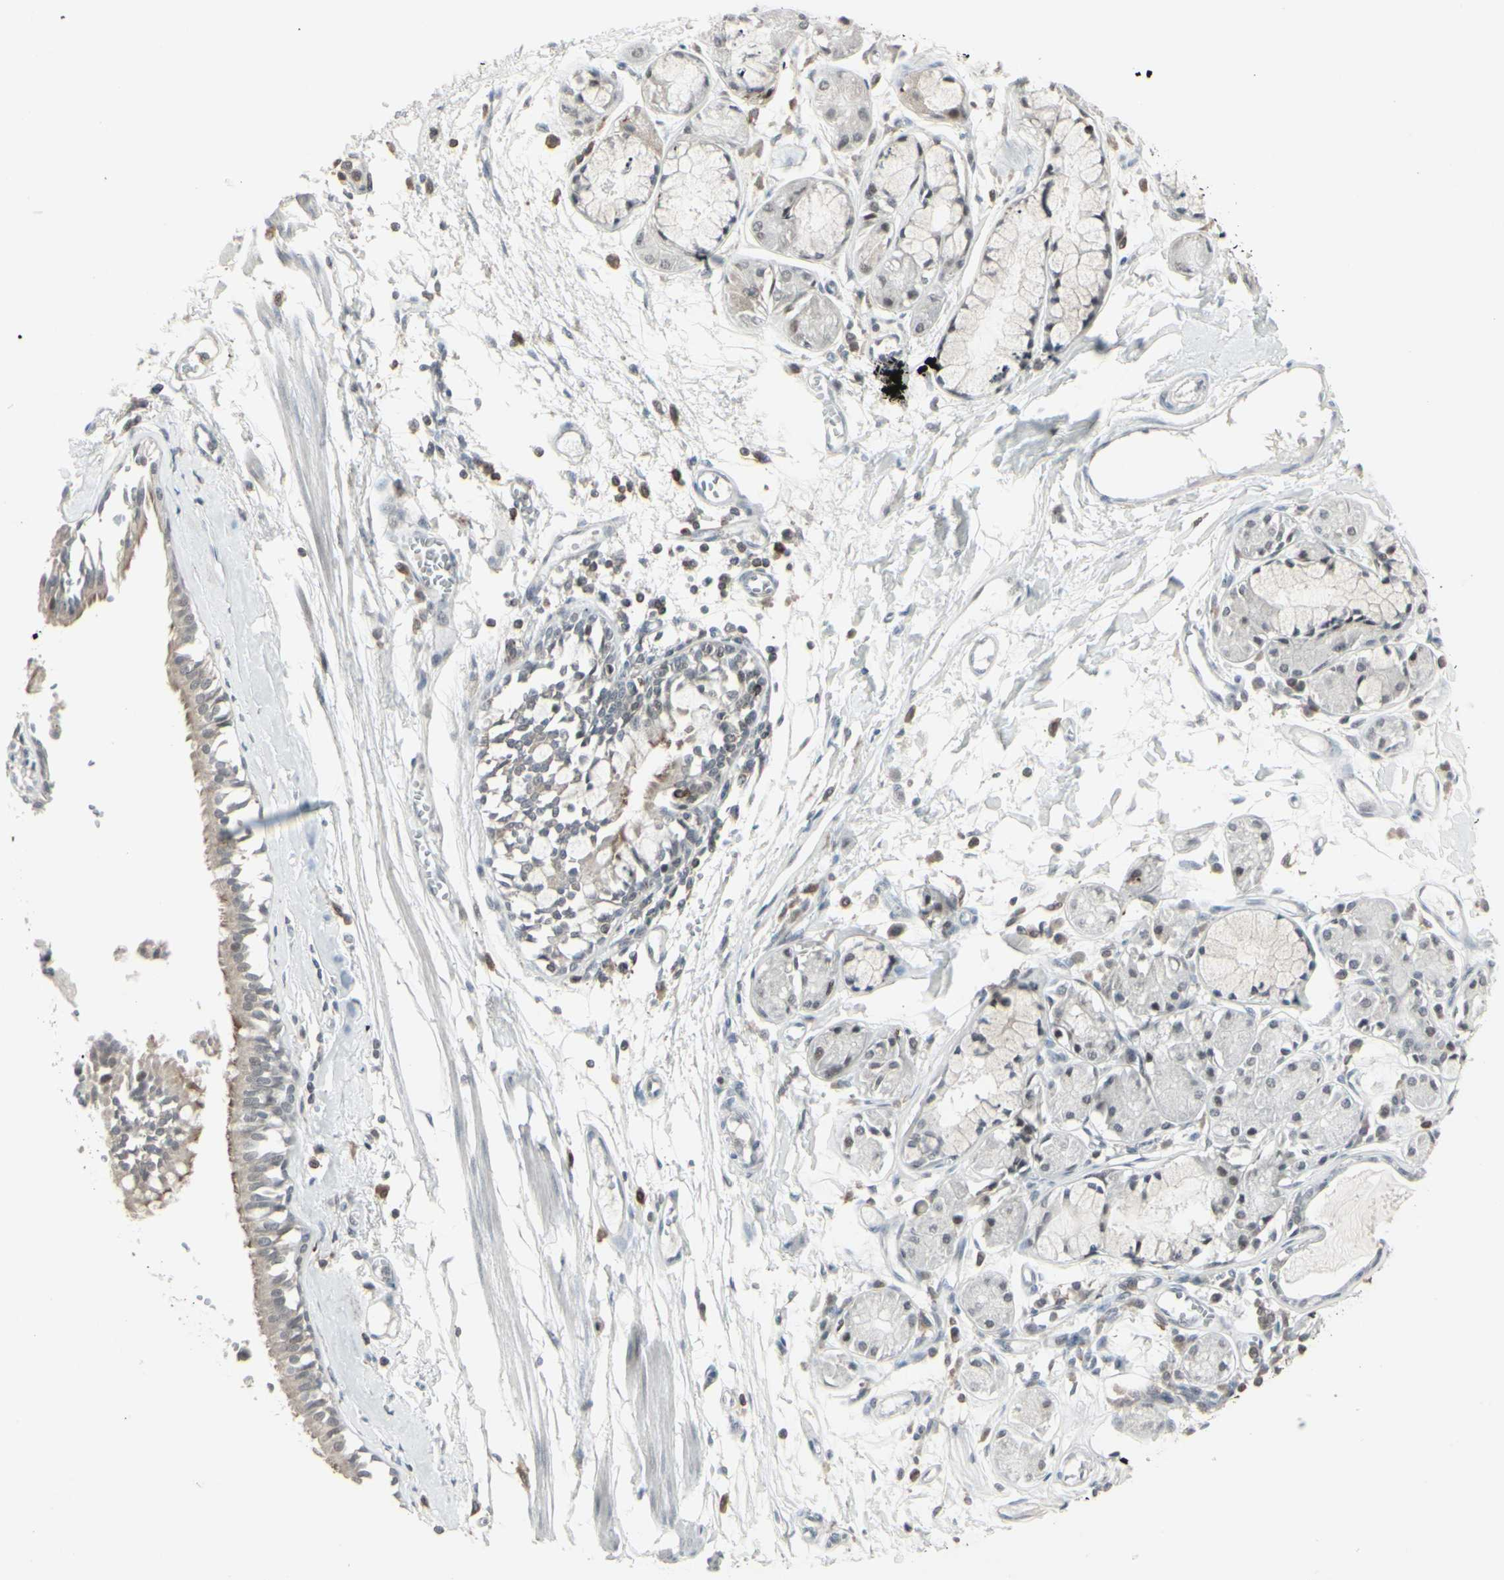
{"staining": {"intensity": "weak", "quantity": ">75%", "location": "cytoplasmic/membranous"}, "tissue": "bronchus", "cell_type": "Respiratory epithelial cells", "image_type": "normal", "snomed": [{"axis": "morphology", "description": "Normal tissue, NOS"}, {"axis": "topography", "description": "Bronchus"}, {"axis": "topography", "description": "Lung"}], "caption": "IHC photomicrograph of benign bronchus stained for a protein (brown), which demonstrates low levels of weak cytoplasmic/membranous expression in approximately >75% of respiratory epithelial cells.", "gene": "SAMSN1", "patient": {"sex": "female", "age": 56}}